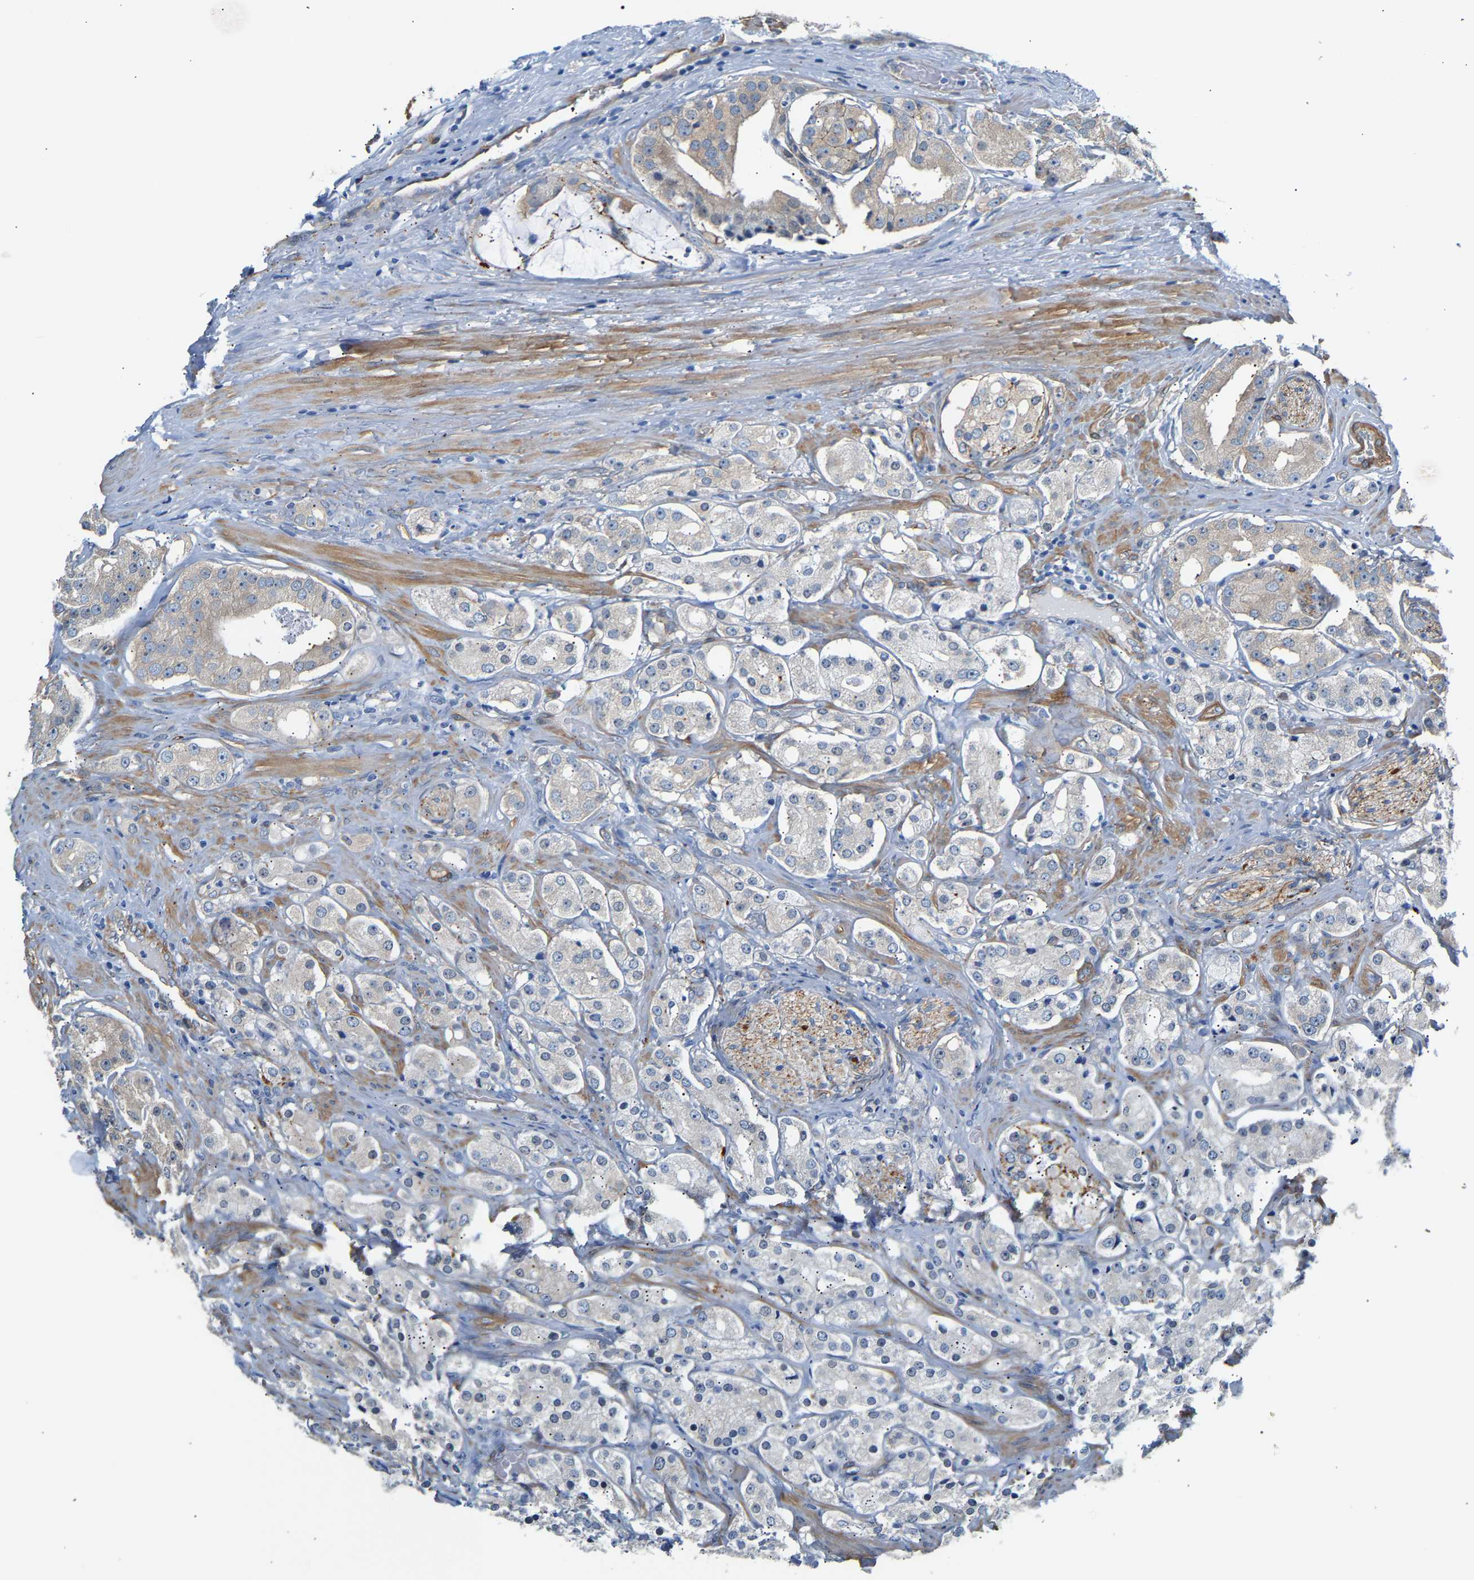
{"staining": {"intensity": "negative", "quantity": "none", "location": "none"}, "tissue": "prostate cancer", "cell_type": "Tumor cells", "image_type": "cancer", "snomed": [{"axis": "morphology", "description": "Adenocarcinoma, High grade"}, {"axis": "topography", "description": "Prostate"}], "caption": "High power microscopy histopathology image of an immunohistochemistry image of prostate cancer, revealing no significant expression in tumor cells.", "gene": "PAWR", "patient": {"sex": "male", "age": 68}}